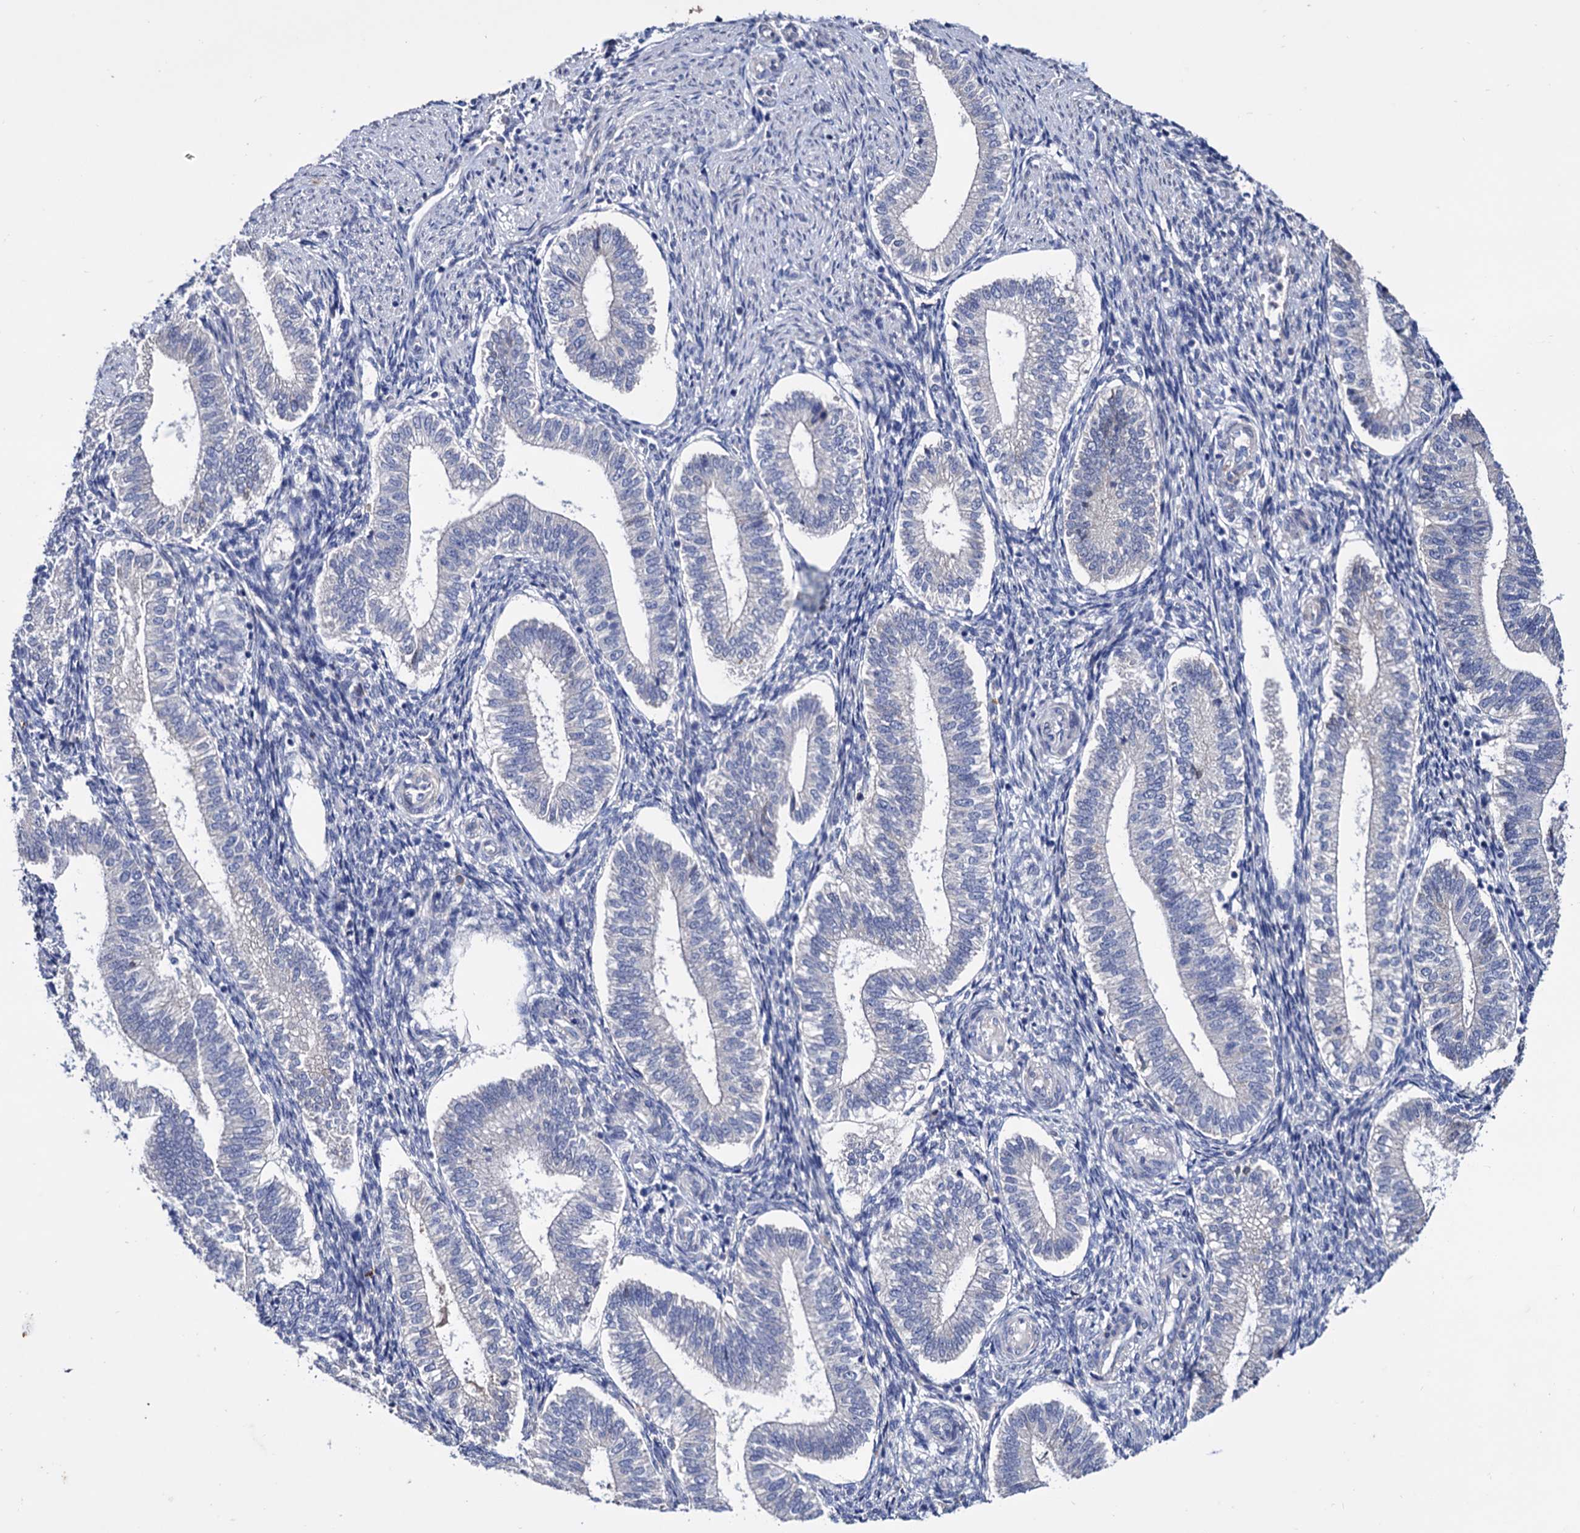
{"staining": {"intensity": "negative", "quantity": "none", "location": "none"}, "tissue": "endometrium", "cell_type": "Cells in endometrial stroma", "image_type": "normal", "snomed": [{"axis": "morphology", "description": "Normal tissue, NOS"}, {"axis": "topography", "description": "Endometrium"}], "caption": "High power microscopy photomicrograph of an immunohistochemistry photomicrograph of benign endometrium, revealing no significant expression in cells in endometrial stroma. Nuclei are stained in blue.", "gene": "NPAS4", "patient": {"sex": "female", "age": 25}}